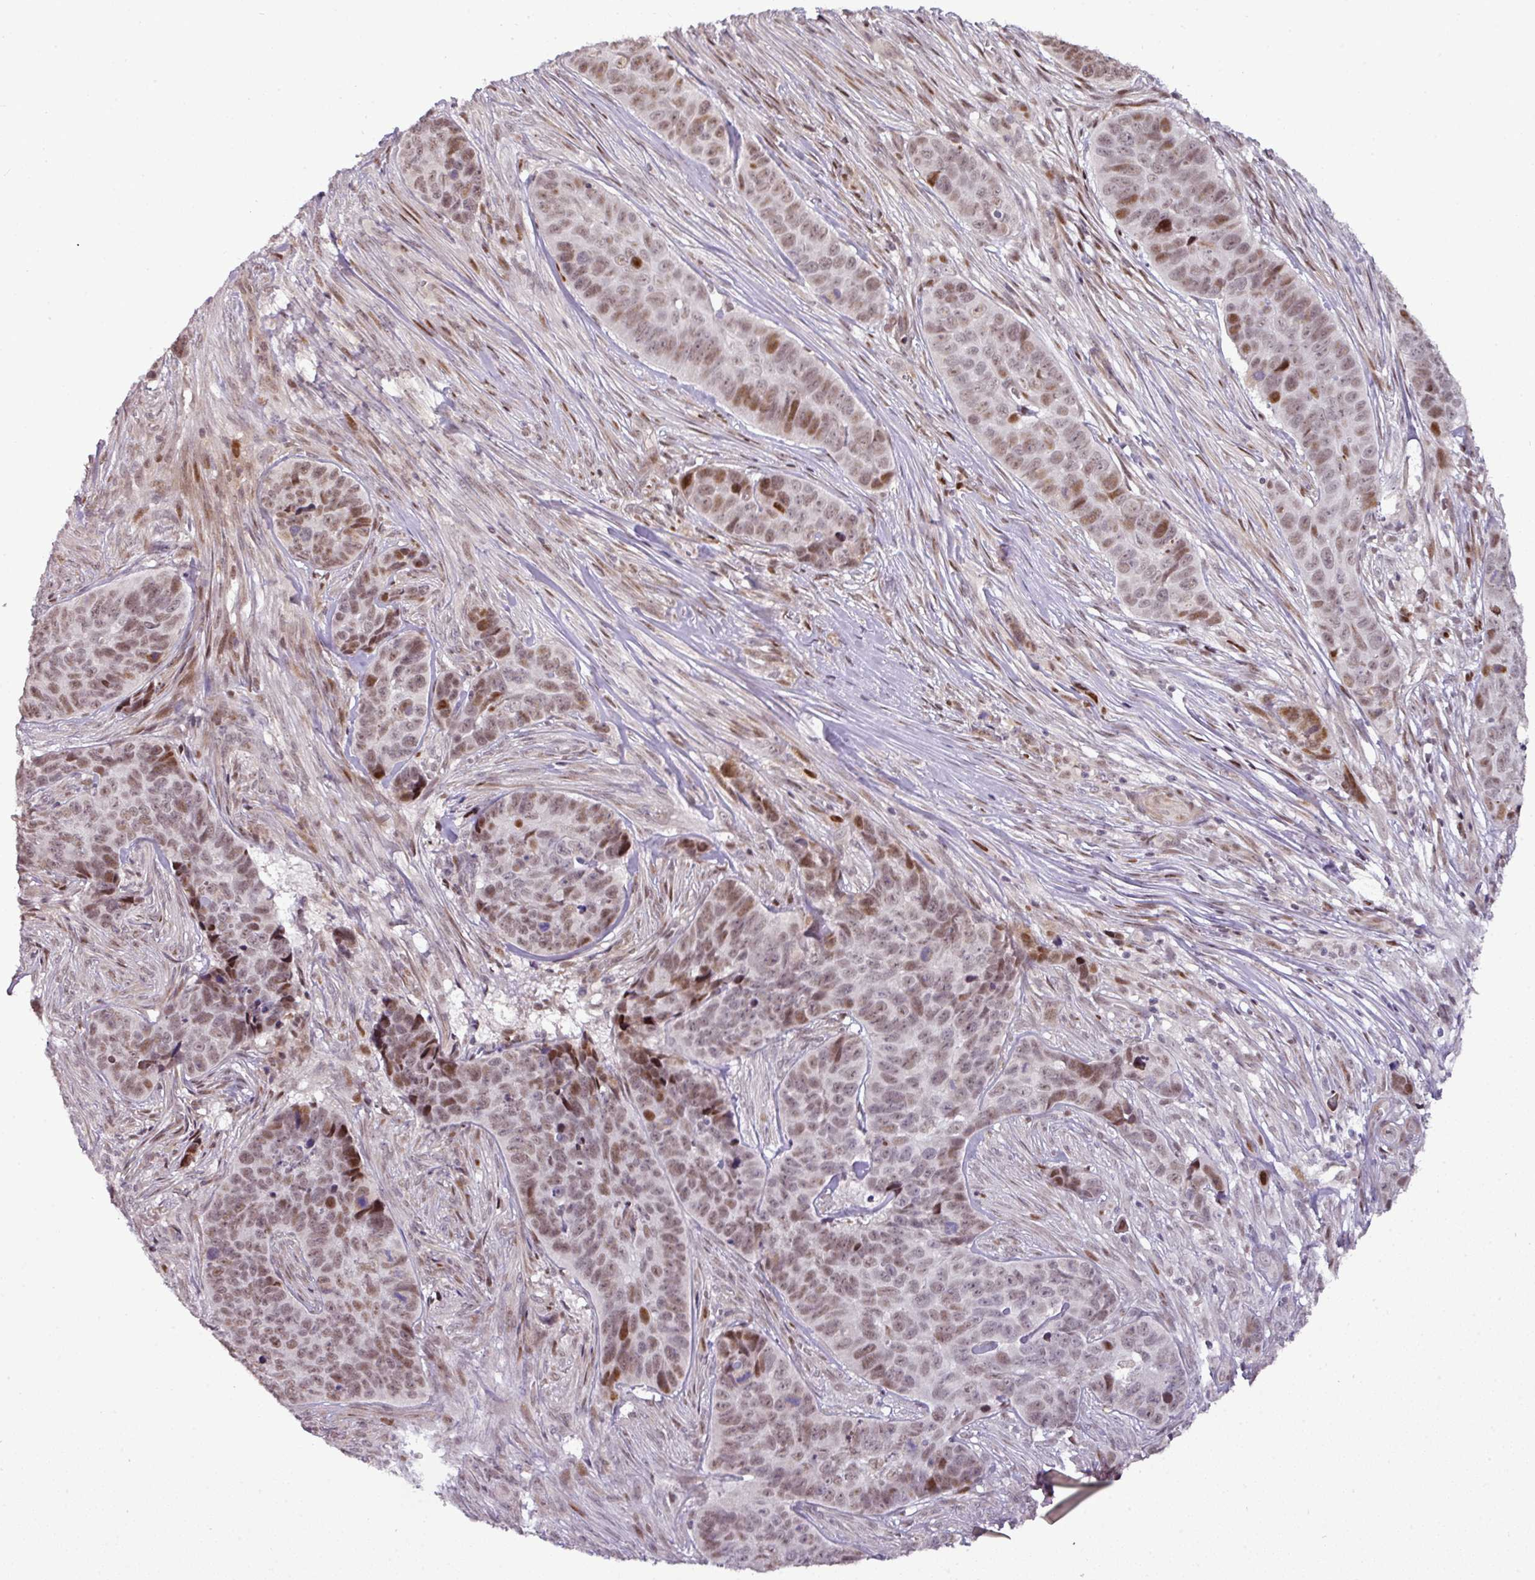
{"staining": {"intensity": "moderate", "quantity": "25%-75%", "location": "nuclear"}, "tissue": "skin cancer", "cell_type": "Tumor cells", "image_type": "cancer", "snomed": [{"axis": "morphology", "description": "Basal cell carcinoma"}, {"axis": "topography", "description": "Skin"}], "caption": "Skin cancer (basal cell carcinoma) stained with a protein marker displays moderate staining in tumor cells.", "gene": "MYSM1", "patient": {"sex": "female", "age": 82}}